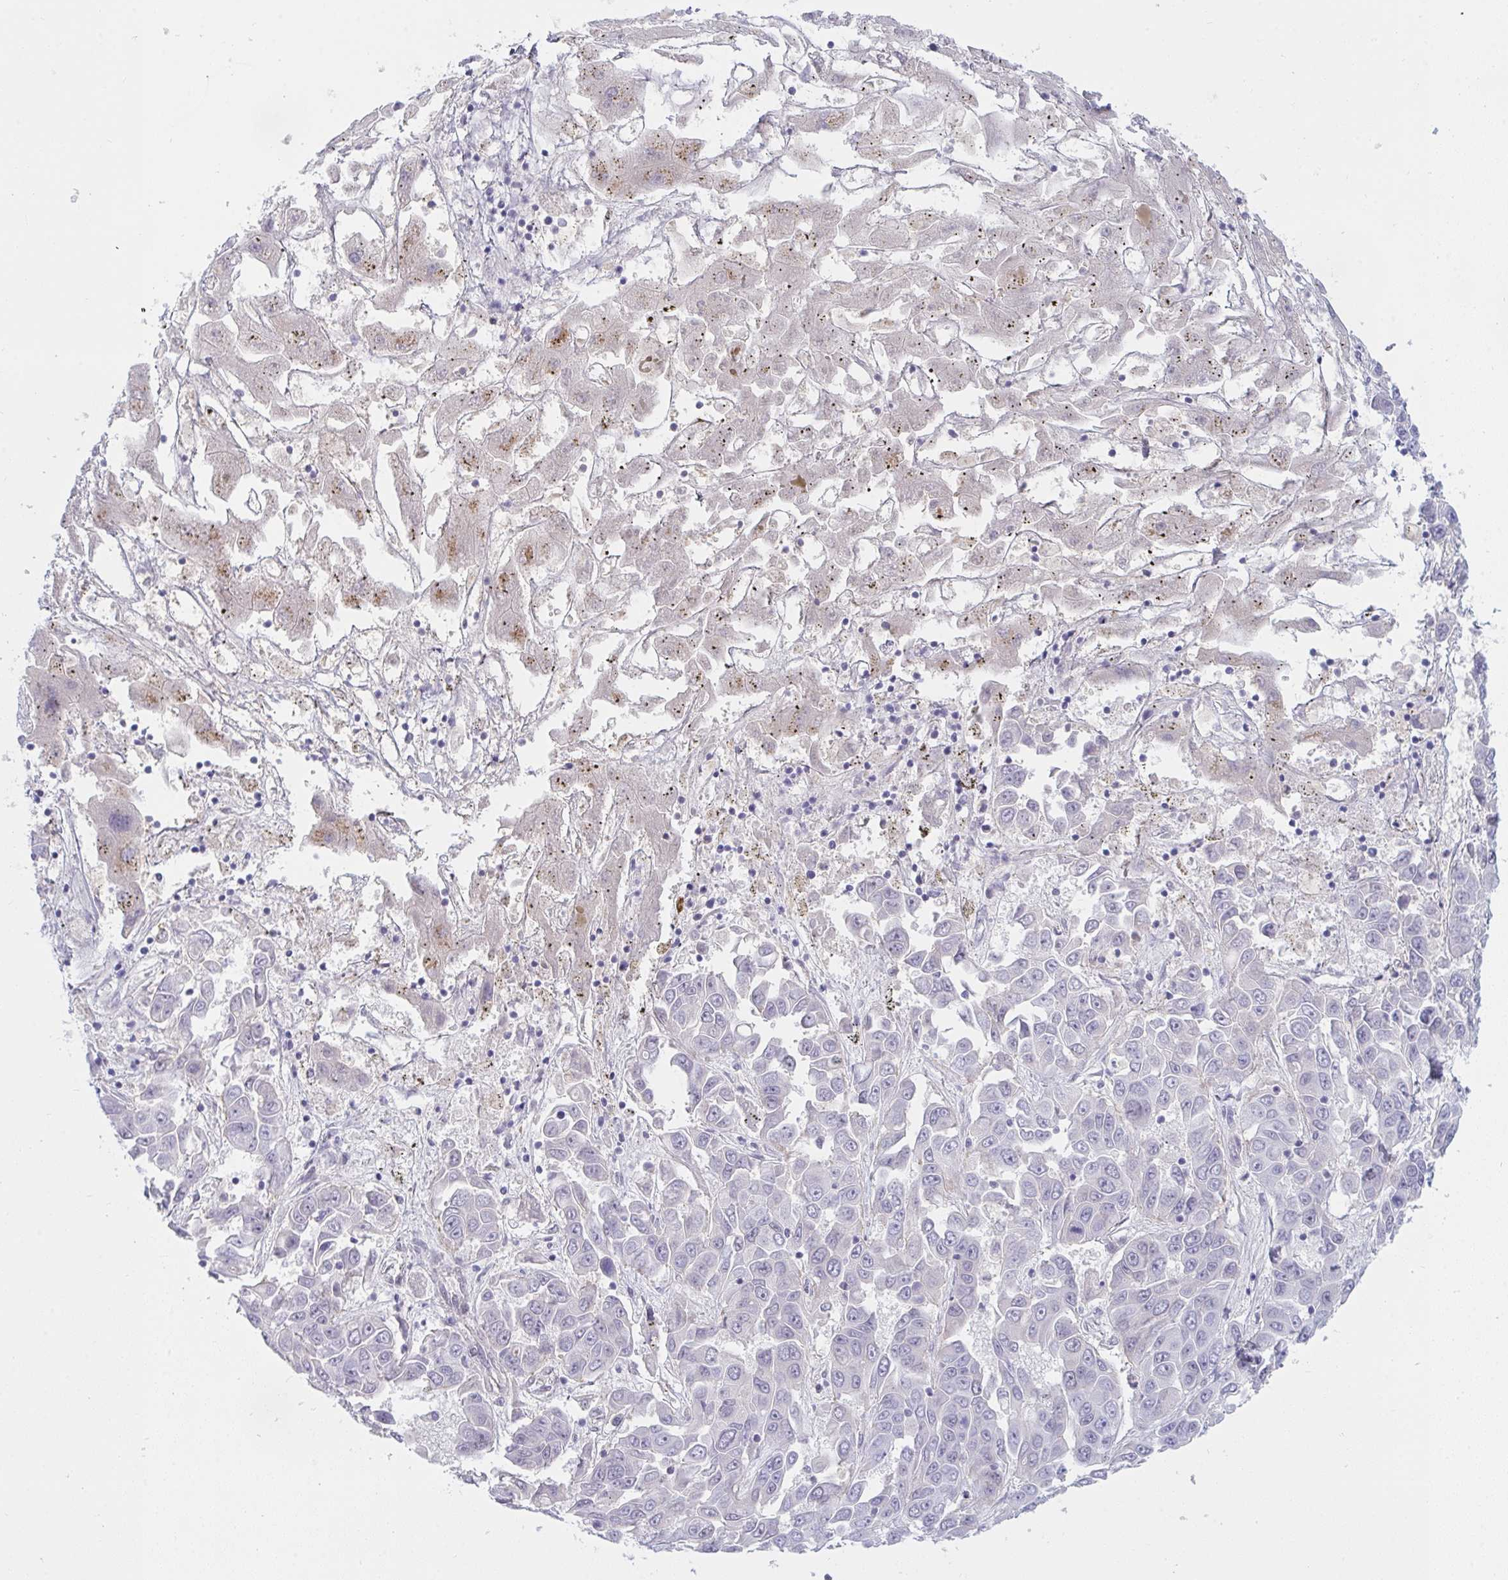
{"staining": {"intensity": "negative", "quantity": "none", "location": "none"}, "tissue": "liver cancer", "cell_type": "Tumor cells", "image_type": "cancer", "snomed": [{"axis": "morphology", "description": "Cholangiocarcinoma"}, {"axis": "topography", "description": "Liver"}], "caption": "An immunohistochemistry (IHC) image of cholangiocarcinoma (liver) is shown. There is no staining in tumor cells of cholangiocarcinoma (liver). (Brightfield microscopy of DAB immunohistochemistry at high magnification).", "gene": "DSCAML1", "patient": {"sex": "female", "age": 52}}